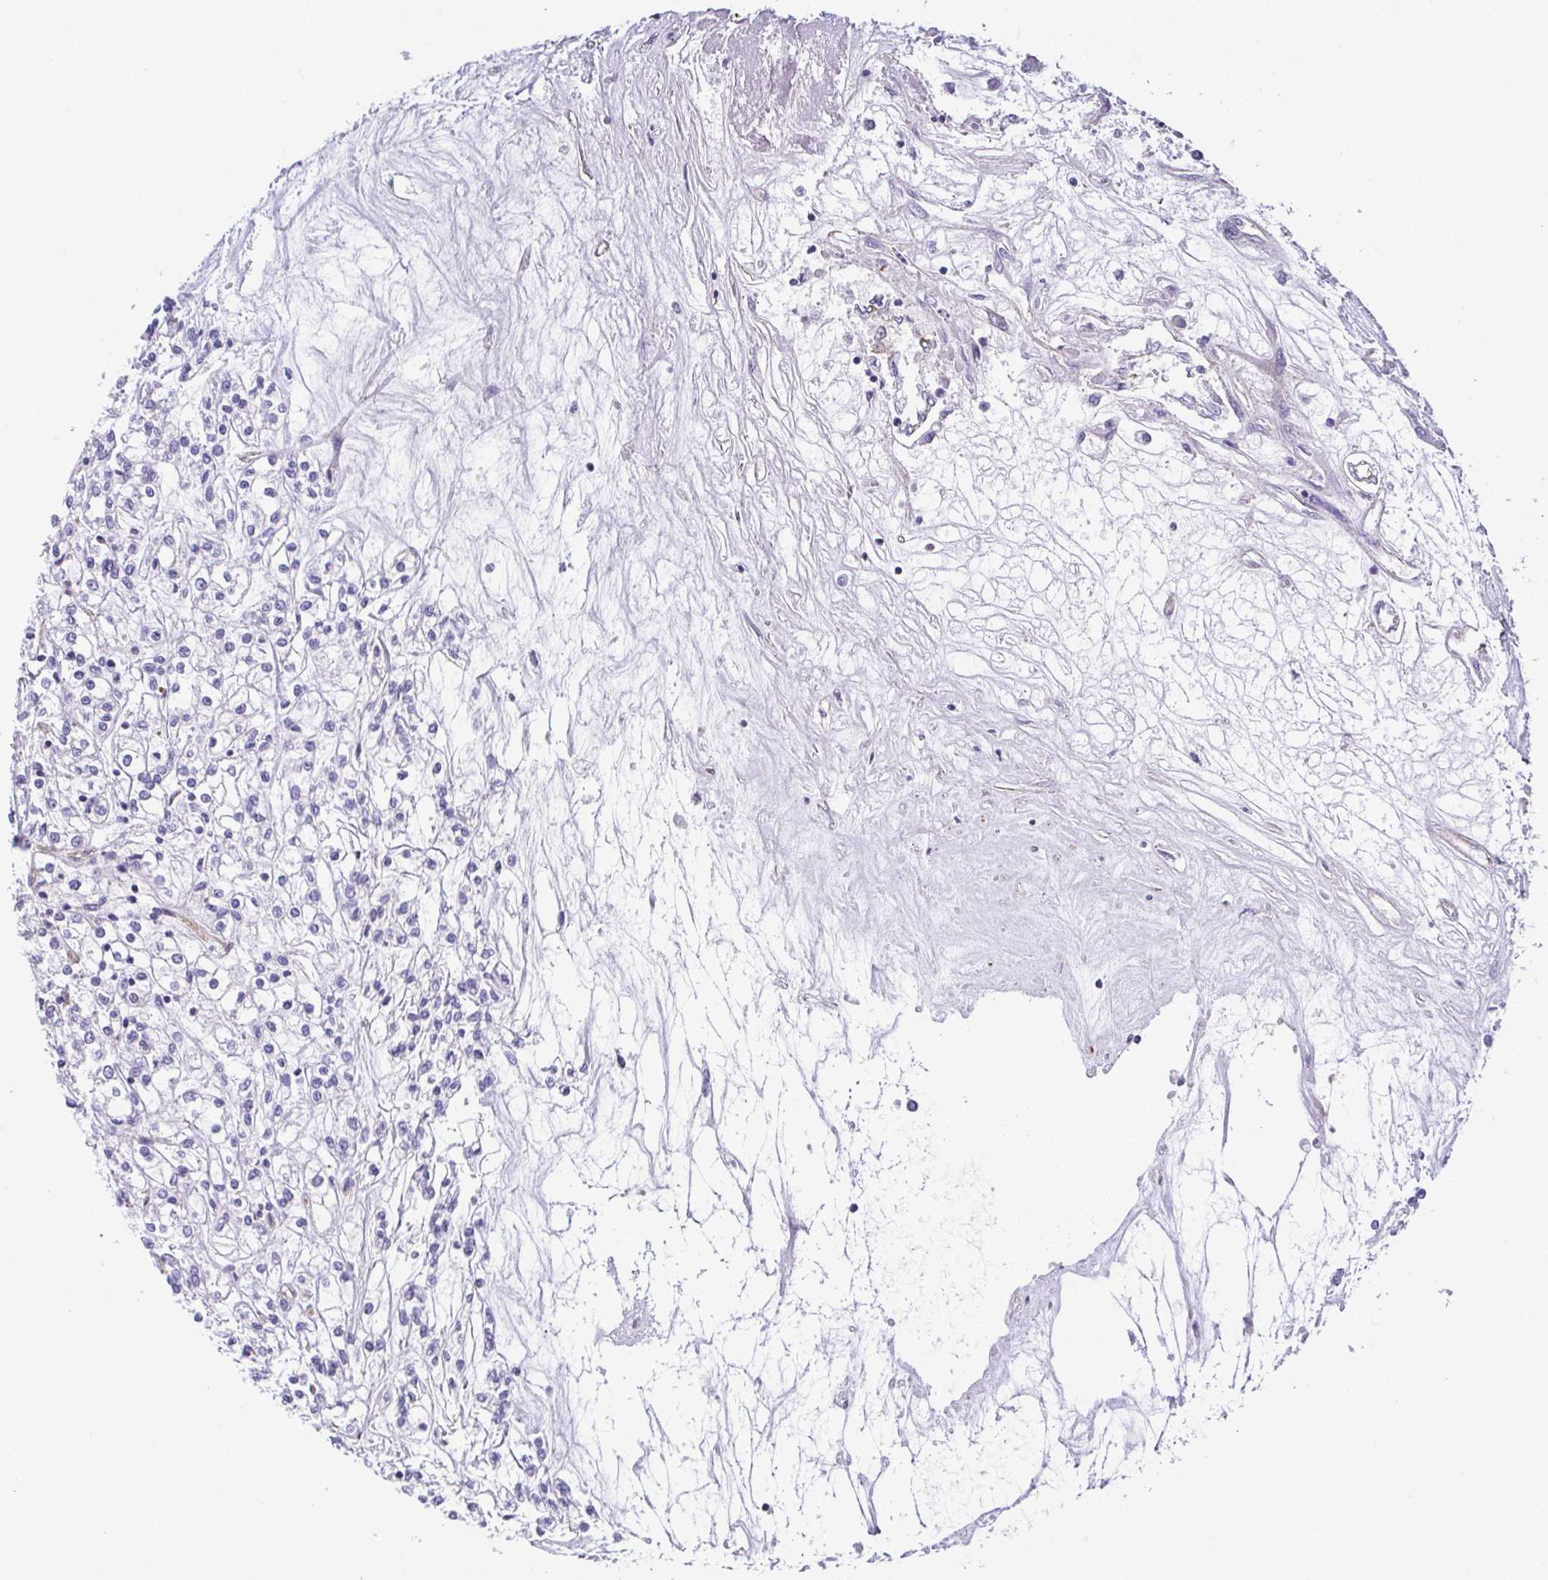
{"staining": {"intensity": "negative", "quantity": "none", "location": "none"}, "tissue": "renal cancer", "cell_type": "Tumor cells", "image_type": "cancer", "snomed": [{"axis": "morphology", "description": "Adenocarcinoma, NOS"}, {"axis": "topography", "description": "Kidney"}], "caption": "Immunohistochemical staining of human renal adenocarcinoma displays no significant positivity in tumor cells.", "gene": "MYL6", "patient": {"sex": "female", "age": 59}}